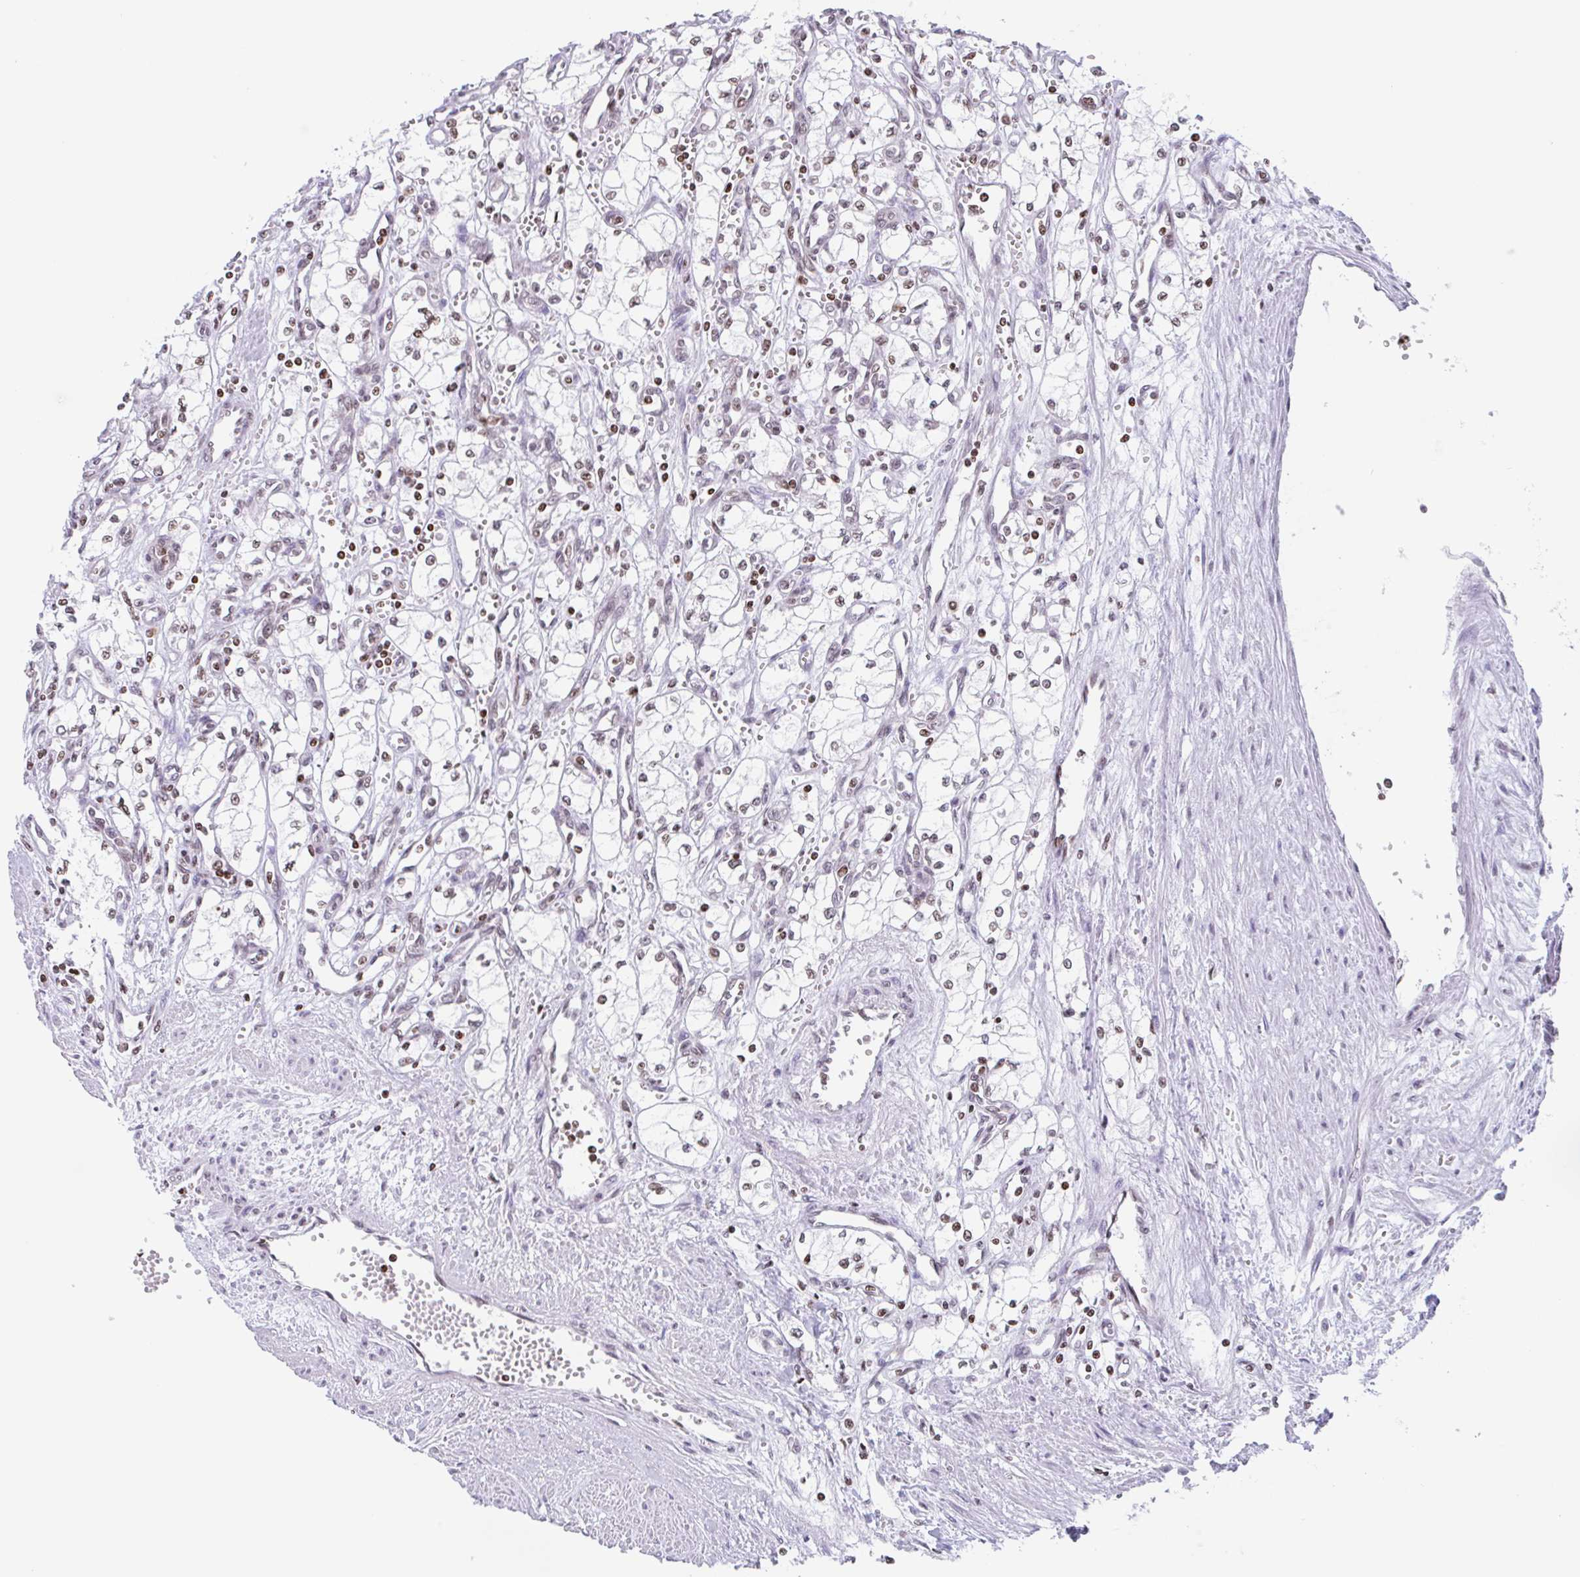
{"staining": {"intensity": "weak", "quantity": ">75%", "location": "nuclear"}, "tissue": "renal cancer", "cell_type": "Tumor cells", "image_type": "cancer", "snomed": [{"axis": "morphology", "description": "Adenocarcinoma, NOS"}, {"axis": "topography", "description": "Kidney"}], "caption": "The micrograph reveals staining of renal adenocarcinoma, revealing weak nuclear protein staining (brown color) within tumor cells.", "gene": "NOL6", "patient": {"sex": "male", "age": 59}}